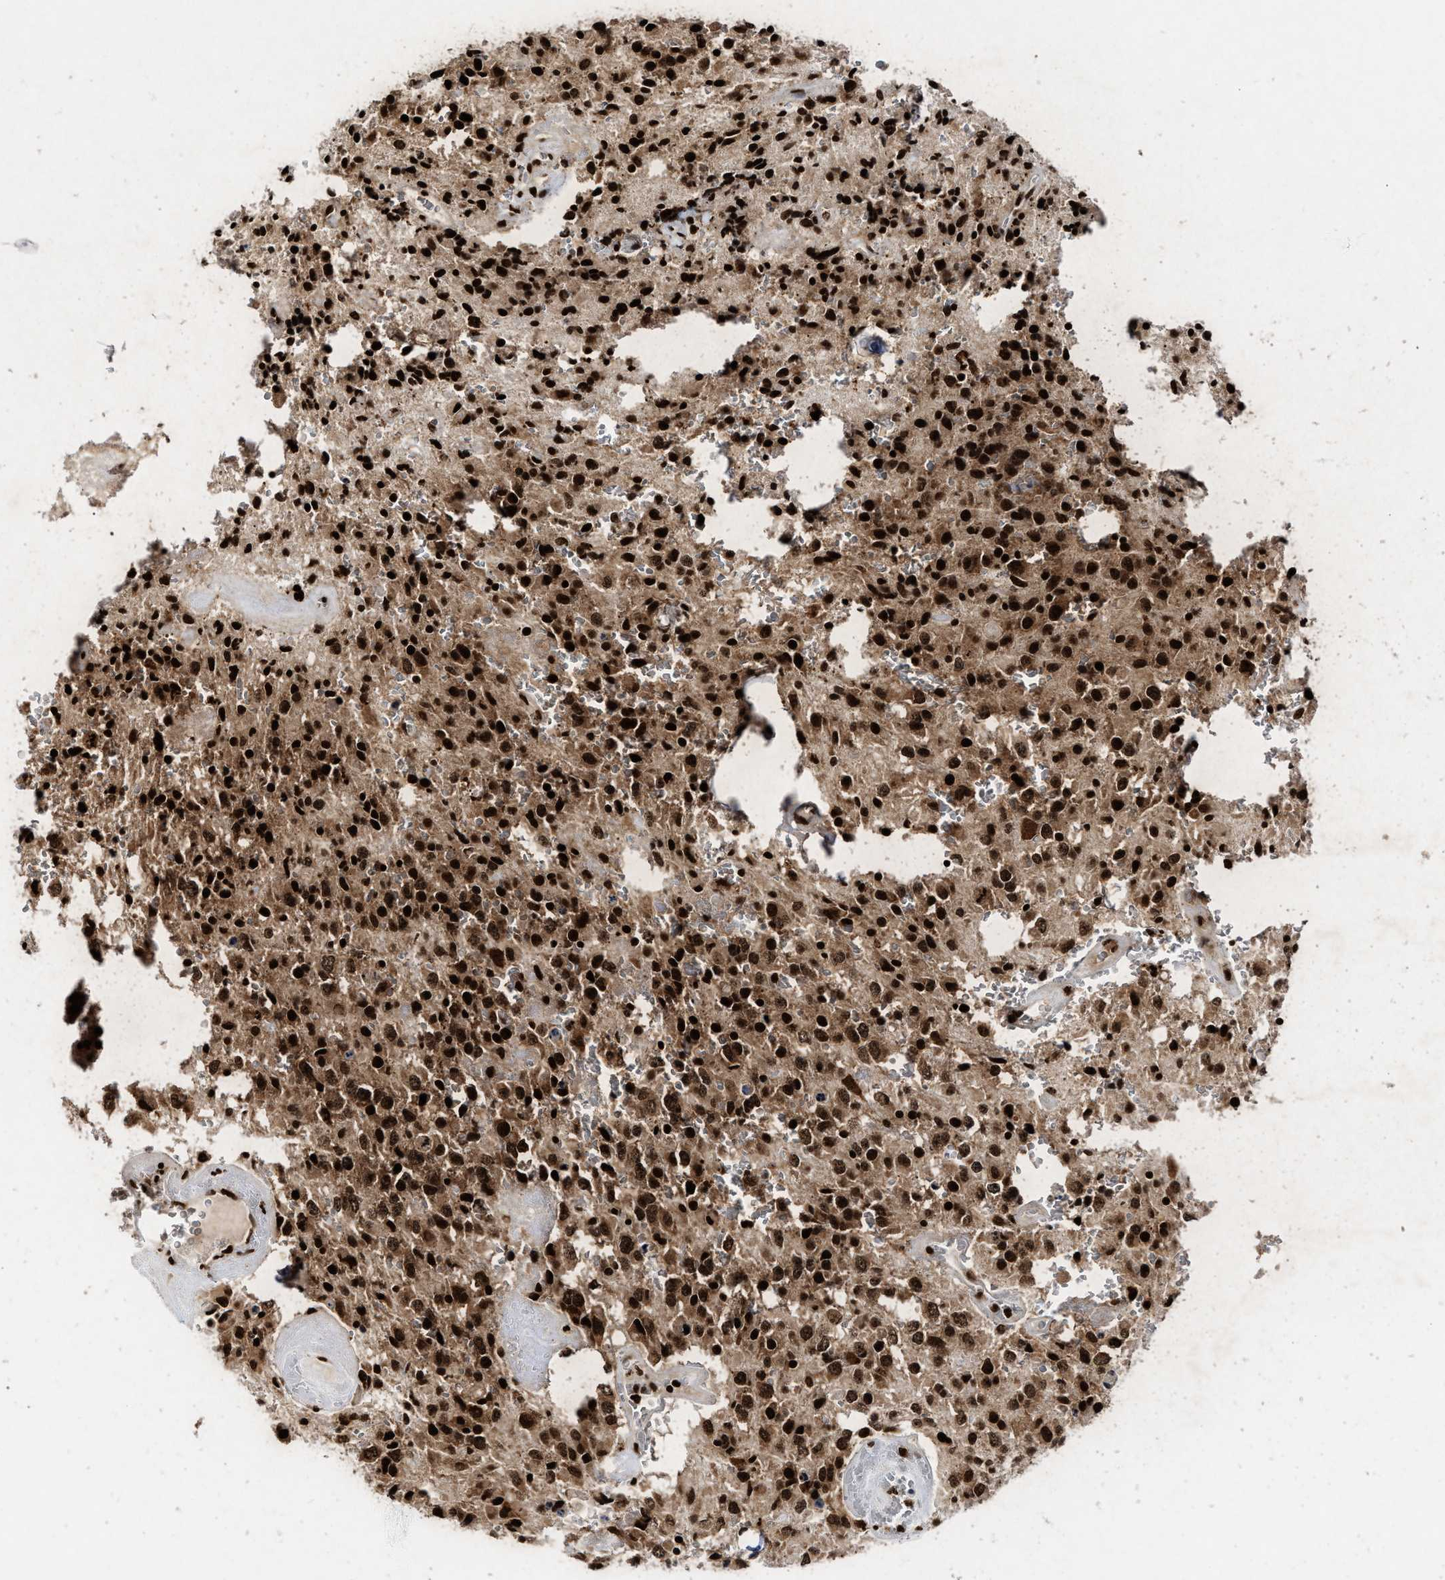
{"staining": {"intensity": "strong", "quantity": ">75%", "location": "nuclear"}, "tissue": "glioma", "cell_type": "Tumor cells", "image_type": "cancer", "snomed": [{"axis": "morphology", "description": "Glioma, malignant, Low grade"}, {"axis": "topography", "description": "Brain"}], "caption": "A brown stain highlights strong nuclear expression of a protein in glioma tumor cells.", "gene": "ALYREF", "patient": {"sex": "male", "age": 58}}